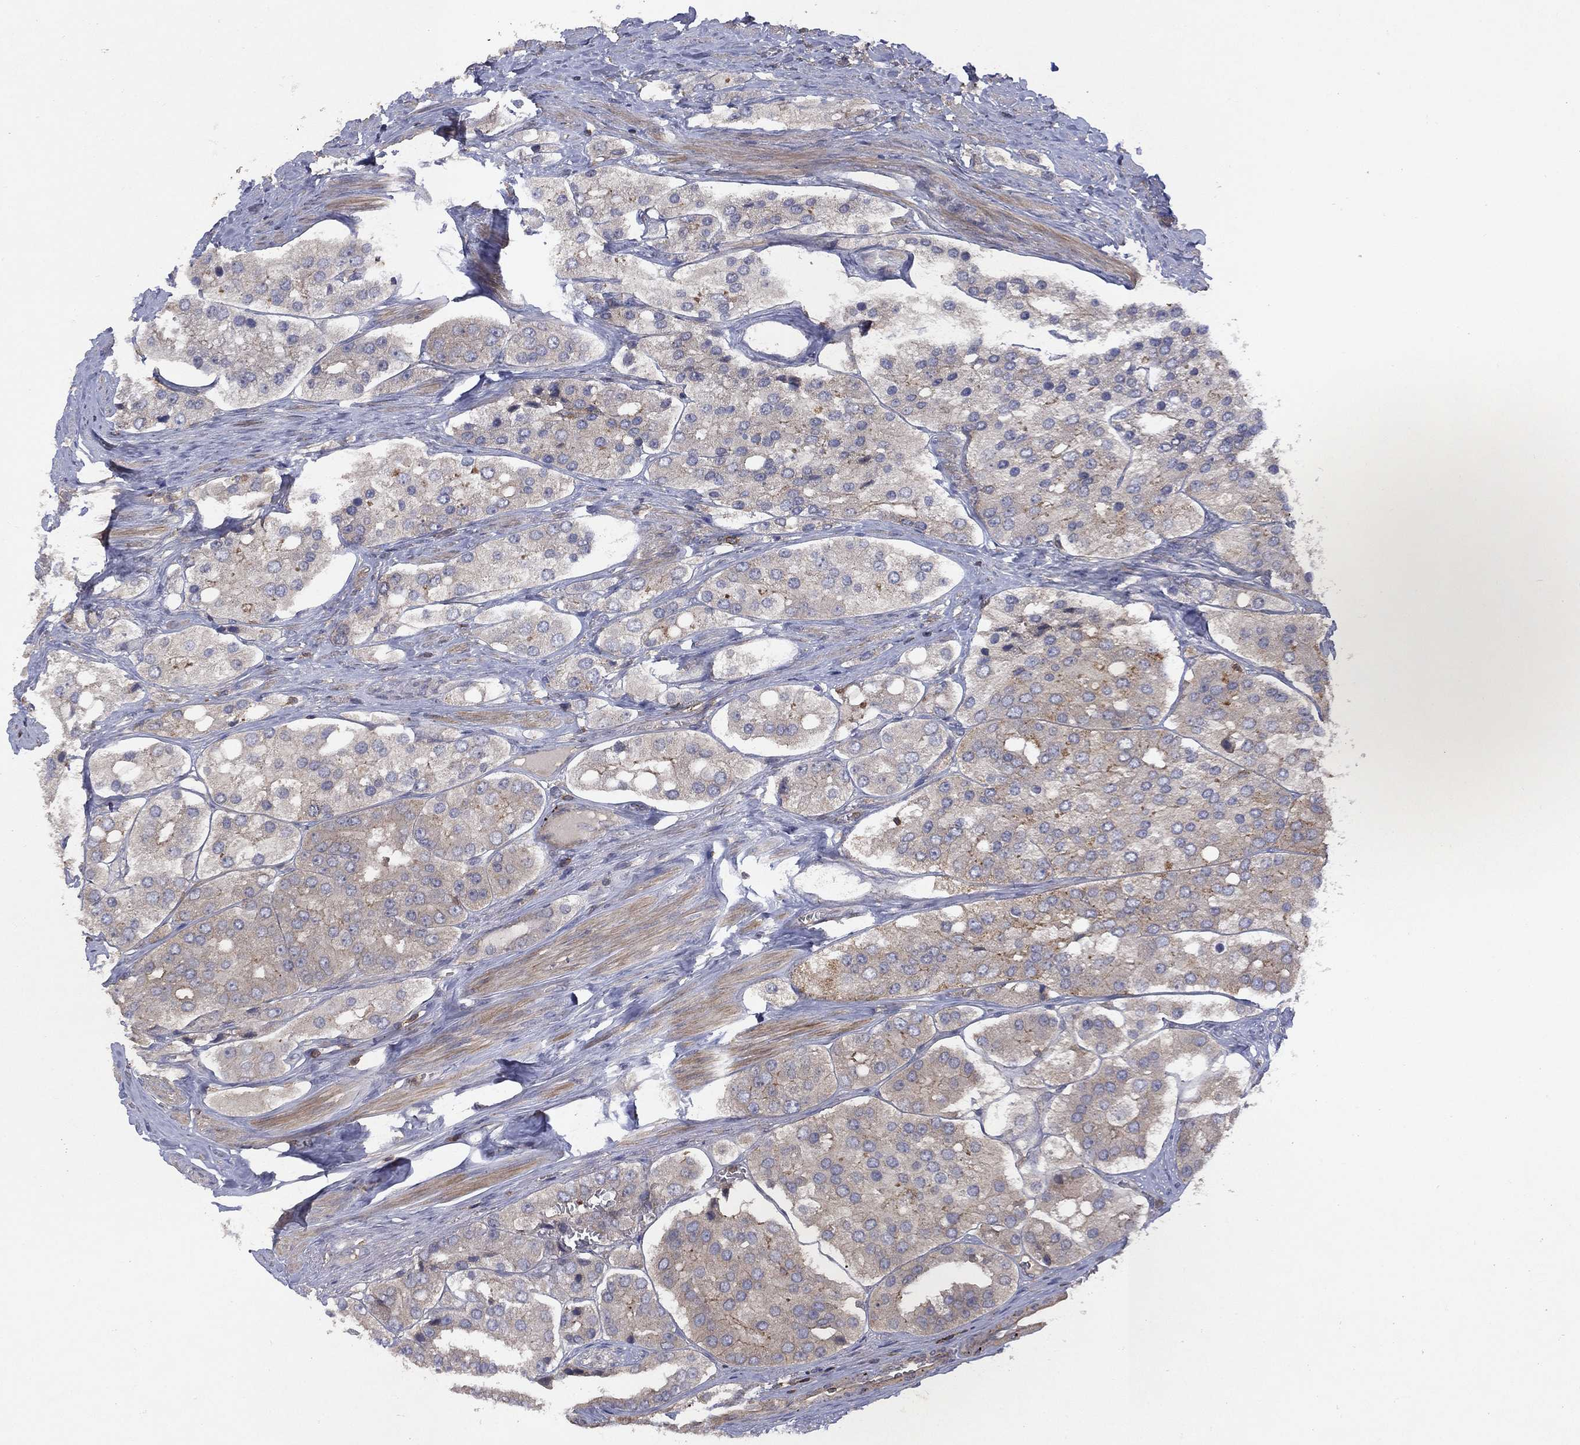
{"staining": {"intensity": "weak", "quantity": "<25%", "location": "cytoplasmic/membranous"}, "tissue": "prostate cancer", "cell_type": "Tumor cells", "image_type": "cancer", "snomed": [{"axis": "morphology", "description": "Adenocarcinoma, Low grade"}, {"axis": "topography", "description": "Prostate"}], "caption": "Immunohistochemical staining of human prostate cancer (low-grade adenocarcinoma) shows no significant expression in tumor cells. (Brightfield microscopy of DAB (3,3'-diaminobenzidine) IHC at high magnification).", "gene": "DOCK8", "patient": {"sex": "male", "age": 69}}